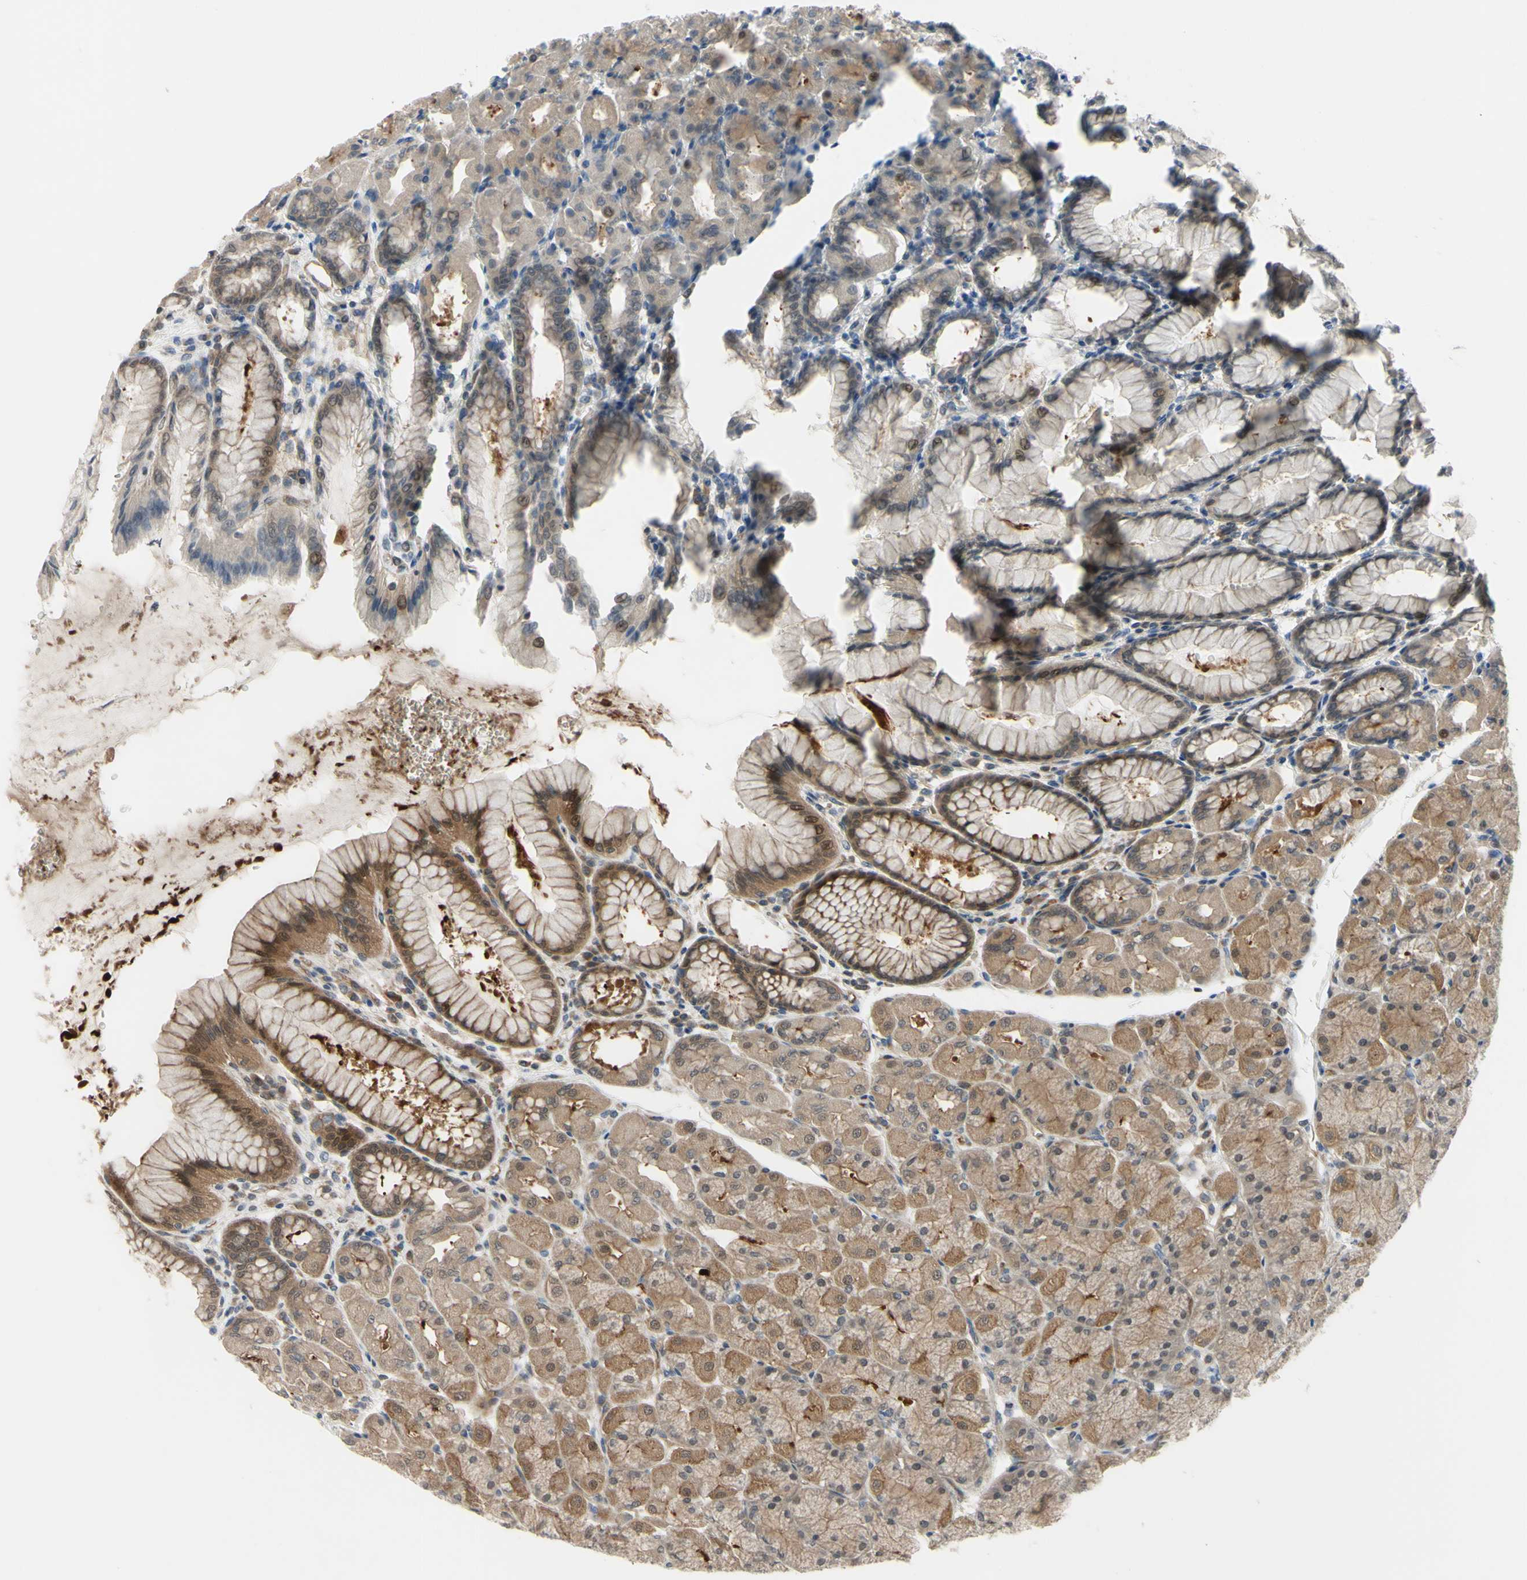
{"staining": {"intensity": "moderate", "quantity": ">75%", "location": "cytoplasmic/membranous,nuclear"}, "tissue": "stomach", "cell_type": "Glandular cells", "image_type": "normal", "snomed": [{"axis": "morphology", "description": "Normal tissue, NOS"}, {"axis": "topography", "description": "Stomach, upper"}], "caption": "An image showing moderate cytoplasmic/membranous,nuclear positivity in about >75% of glandular cells in normal stomach, as visualized by brown immunohistochemical staining.", "gene": "COMMD9", "patient": {"sex": "female", "age": 56}}